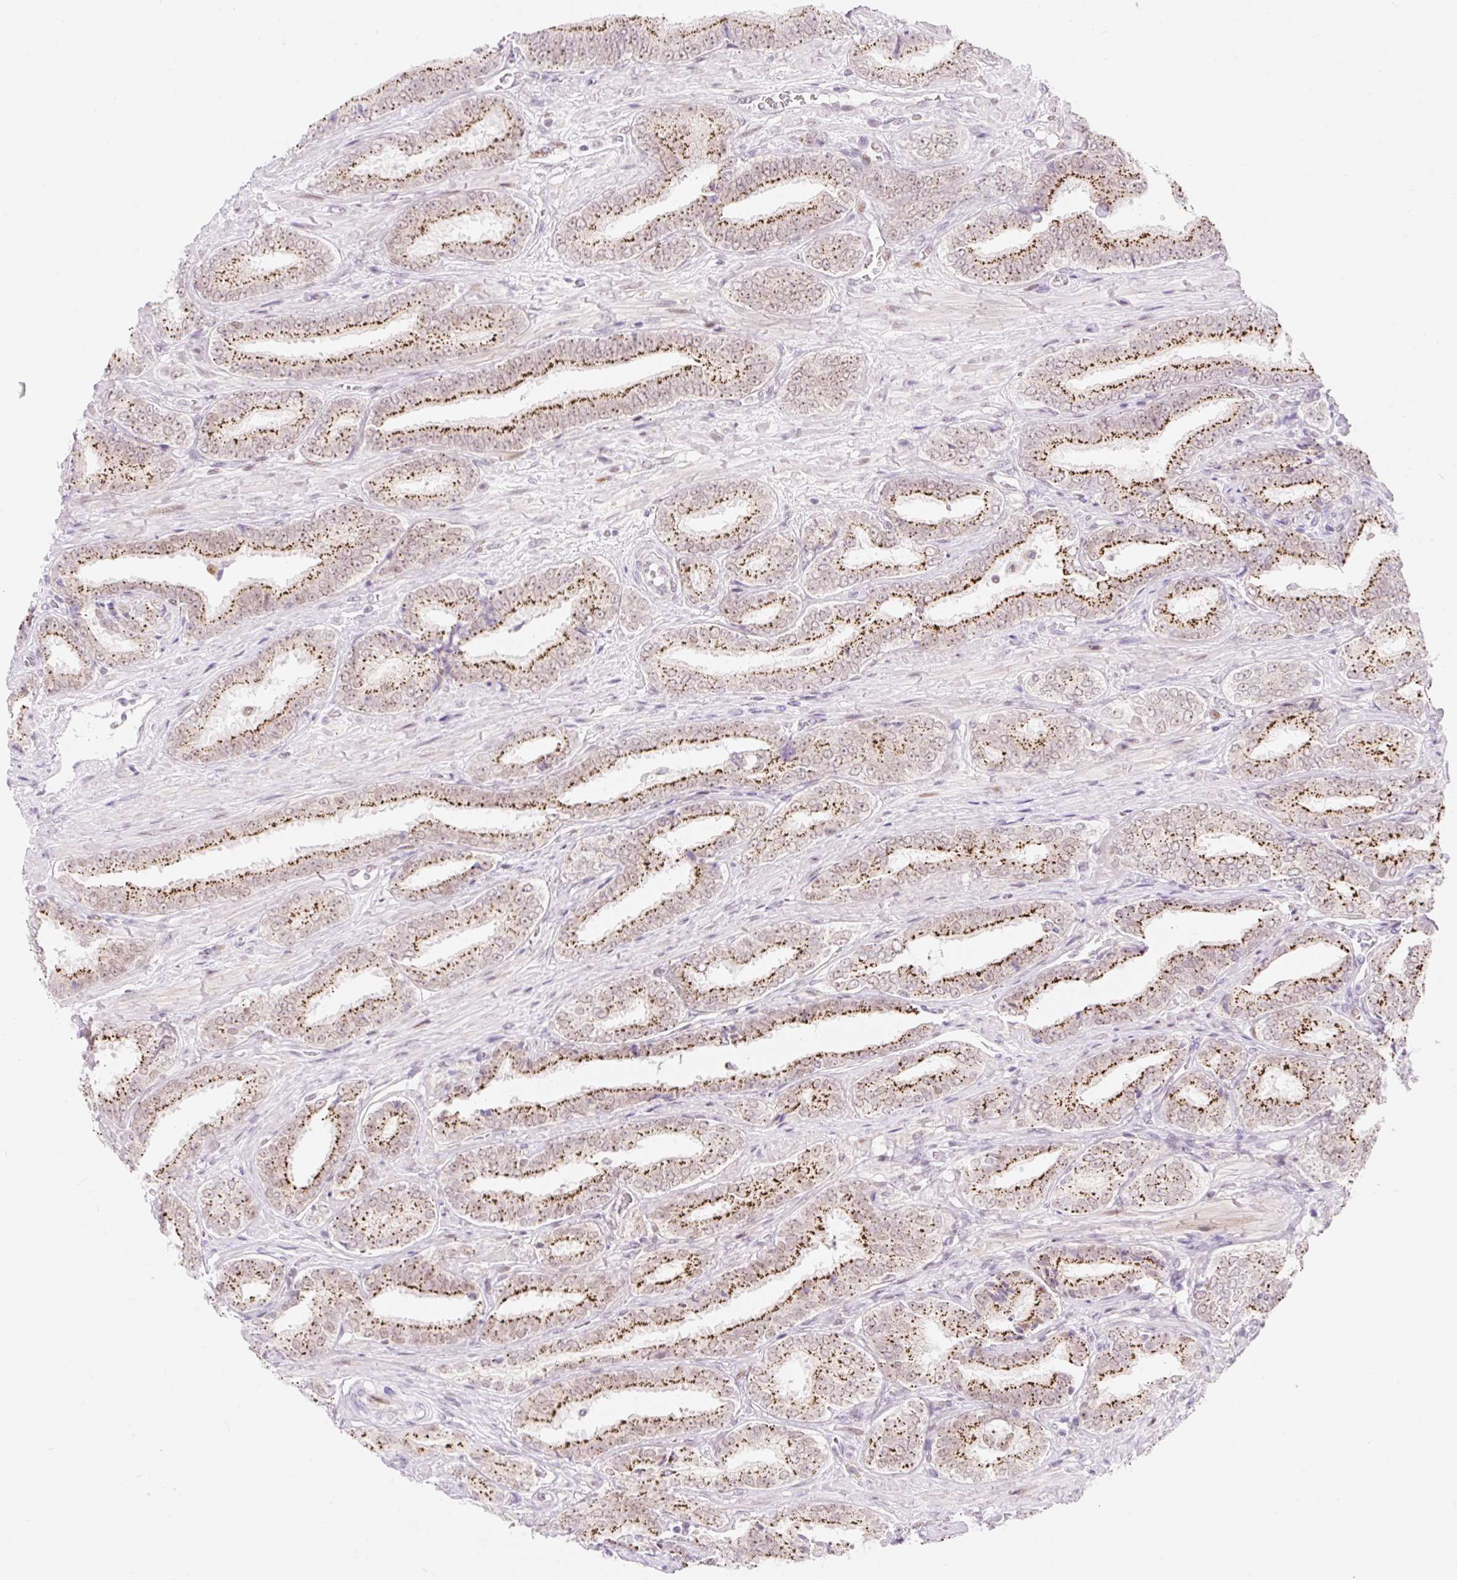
{"staining": {"intensity": "moderate", "quantity": ">75%", "location": "cytoplasmic/membranous,nuclear"}, "tissue": "prostate cancer", "cell_type": "Tumor cells", "image_type": "cancer", "snomed": [{"axis": "morphology", "description": "Adenocarcinoma, High grade"}, {"axis": "topography", "description": "Prostate"}], "caption": "Immunohistochemical staining of prostate high-grade adenocarcinoma shows medium levels of moderate cytoplasmic/membranous and nuclear positivity in about >75% of tumor cells.", "gene": "H2BW1", "patient": {"sex": "male", "age": 72}}